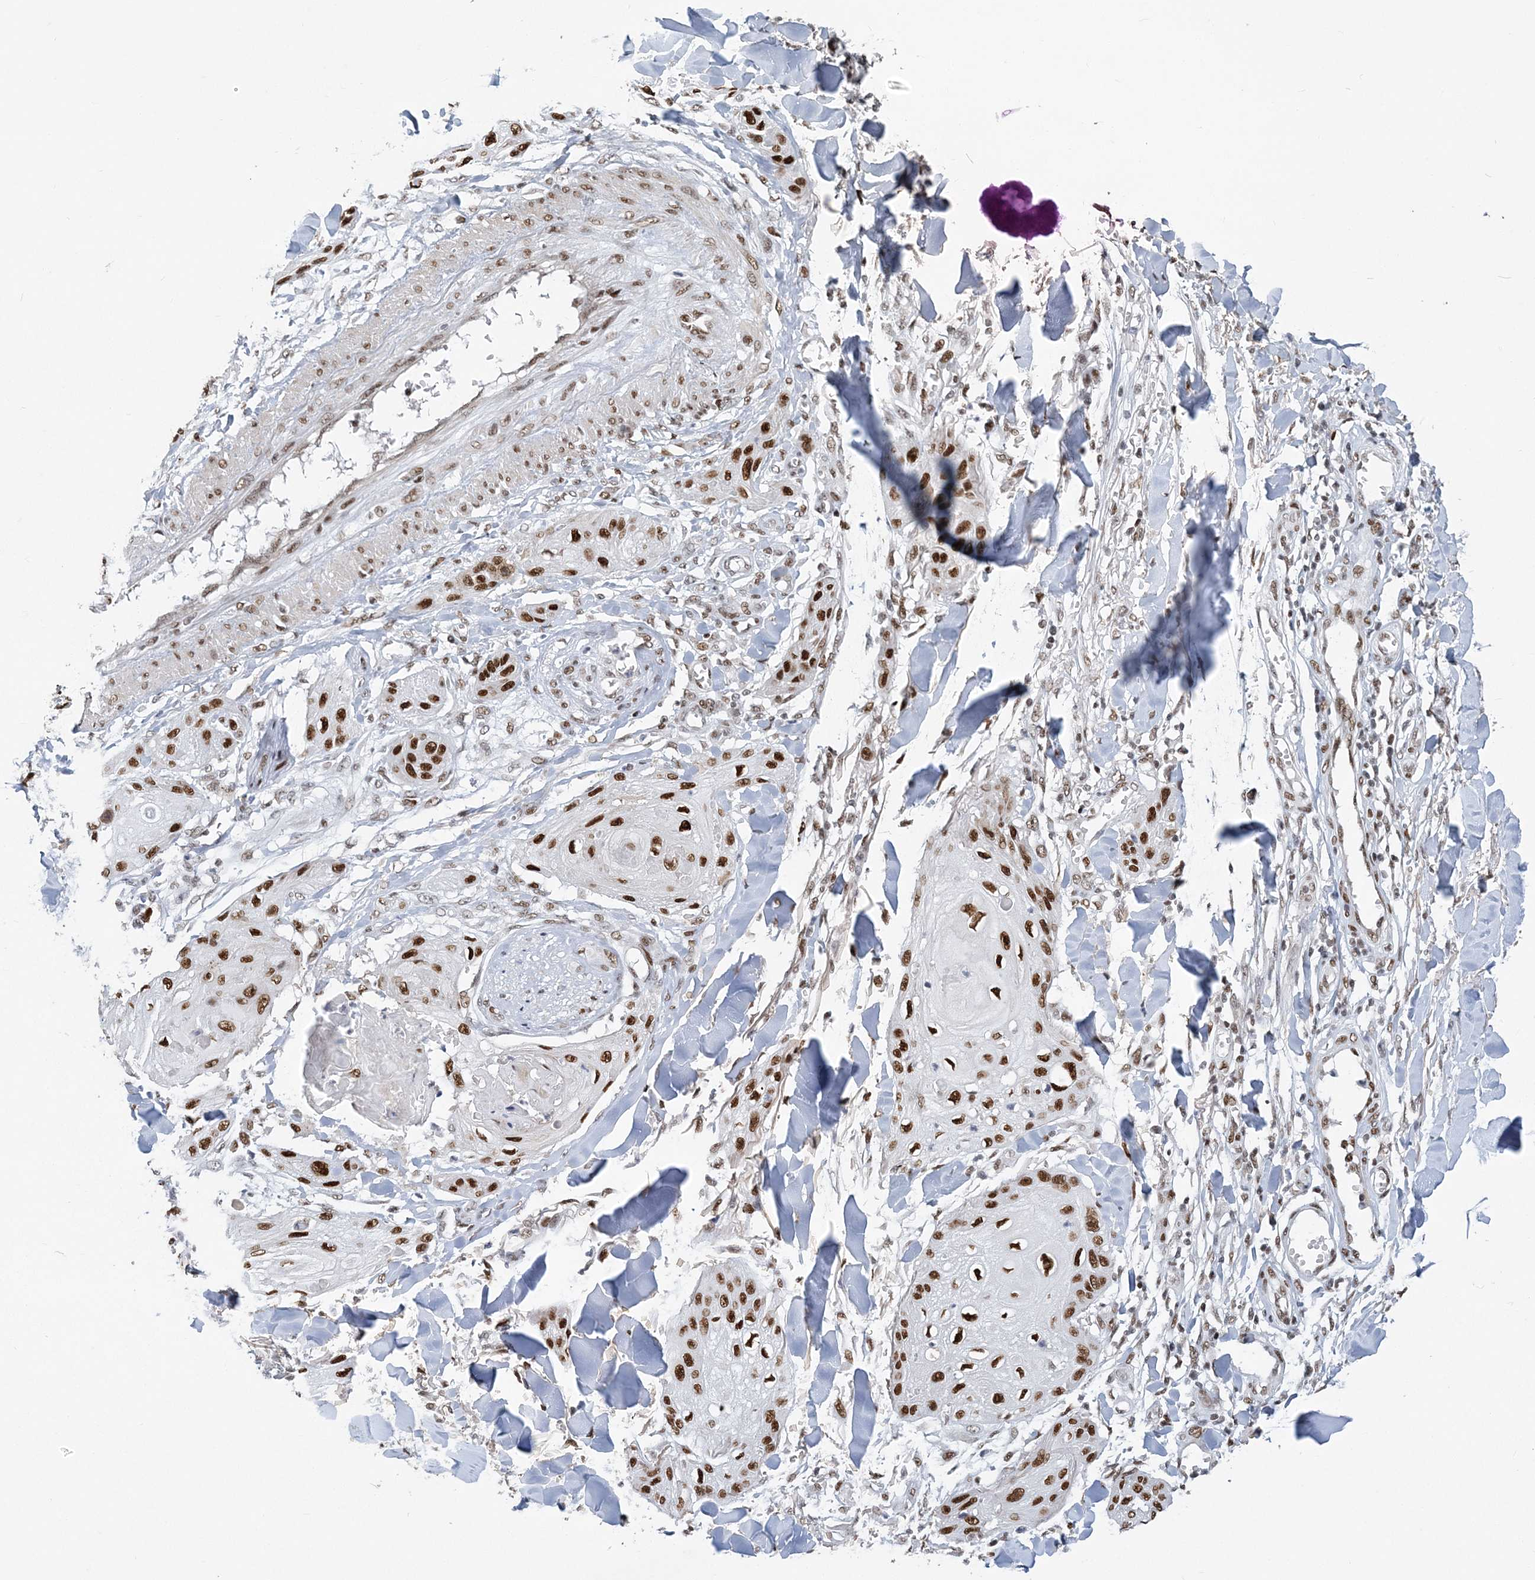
{"staining": {"intensity": "strong", "quantity": ">75%", "location": "nuclear"}, "tissue": "skin cancer", "cell_type": "Tumor cells", "image_type": "cancer", "snomed": [{"axis": "morphology", "description": "Squamous cell carcinoma, NOS"}, {"axis": "topography", "description": "Skin"}], "caption": "IHC (DAB (3,3'-diaminobenzidine)) staining of human skin cancer (squamous cell carcinoma) displays strong nuclear protein expression in about >75% of tumor cells. (DAB = brown stain, brightfield microscopy at high magnification).", "gene": "ZBTB7A", "patient": {"sex": "male", "age": 74}}